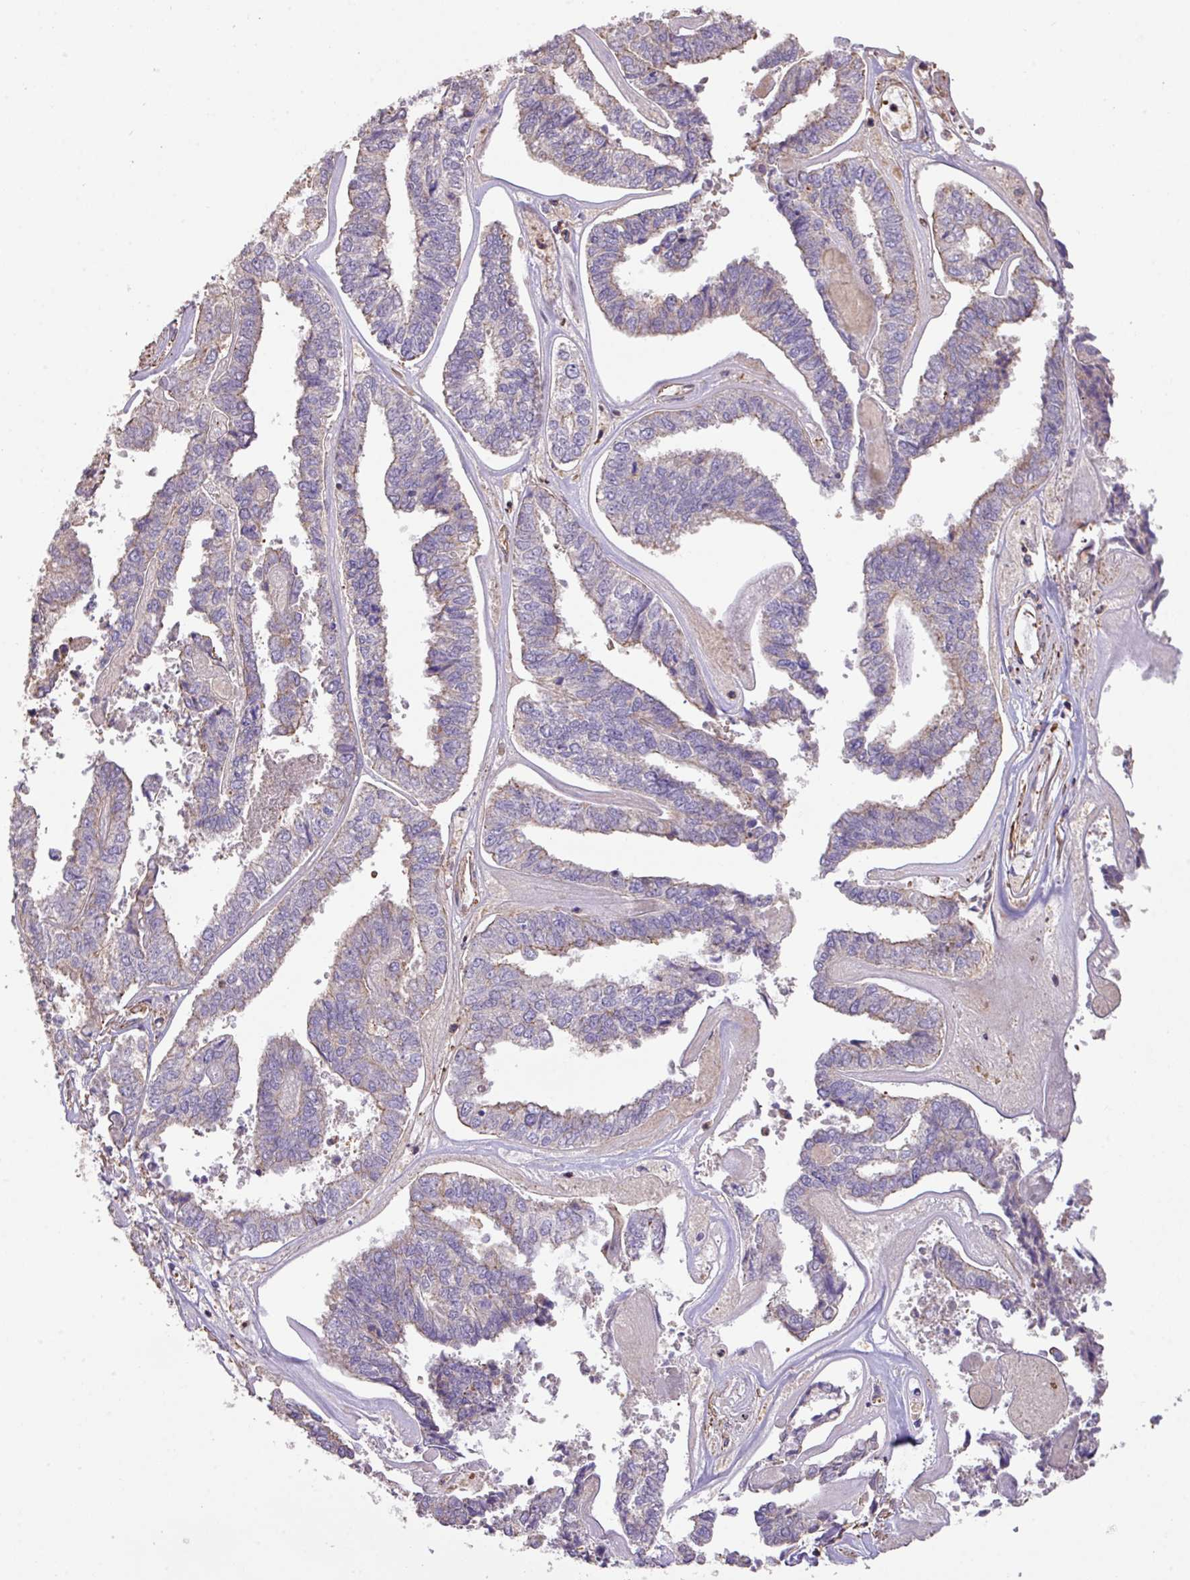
{"staining": {"intensity": "negative", "quantity": "none", "location": "none"}, "tissue": "endometrial cancer", "cell_type": "Tumor cells", "image_type": "cancer", "snomed": [{"axis": "morphology", "description": "Adenocarcinoma, NOS"}, {"axis": "topography", "description": "Endometrium"}], "caption": "A photomicrograph of endometrial cancer (adenocarcinoma) stained for a protein reveals no brown staining in tumor cells.", "gene": "CALML4", "patient": {"sex": "female", "age": 73}}